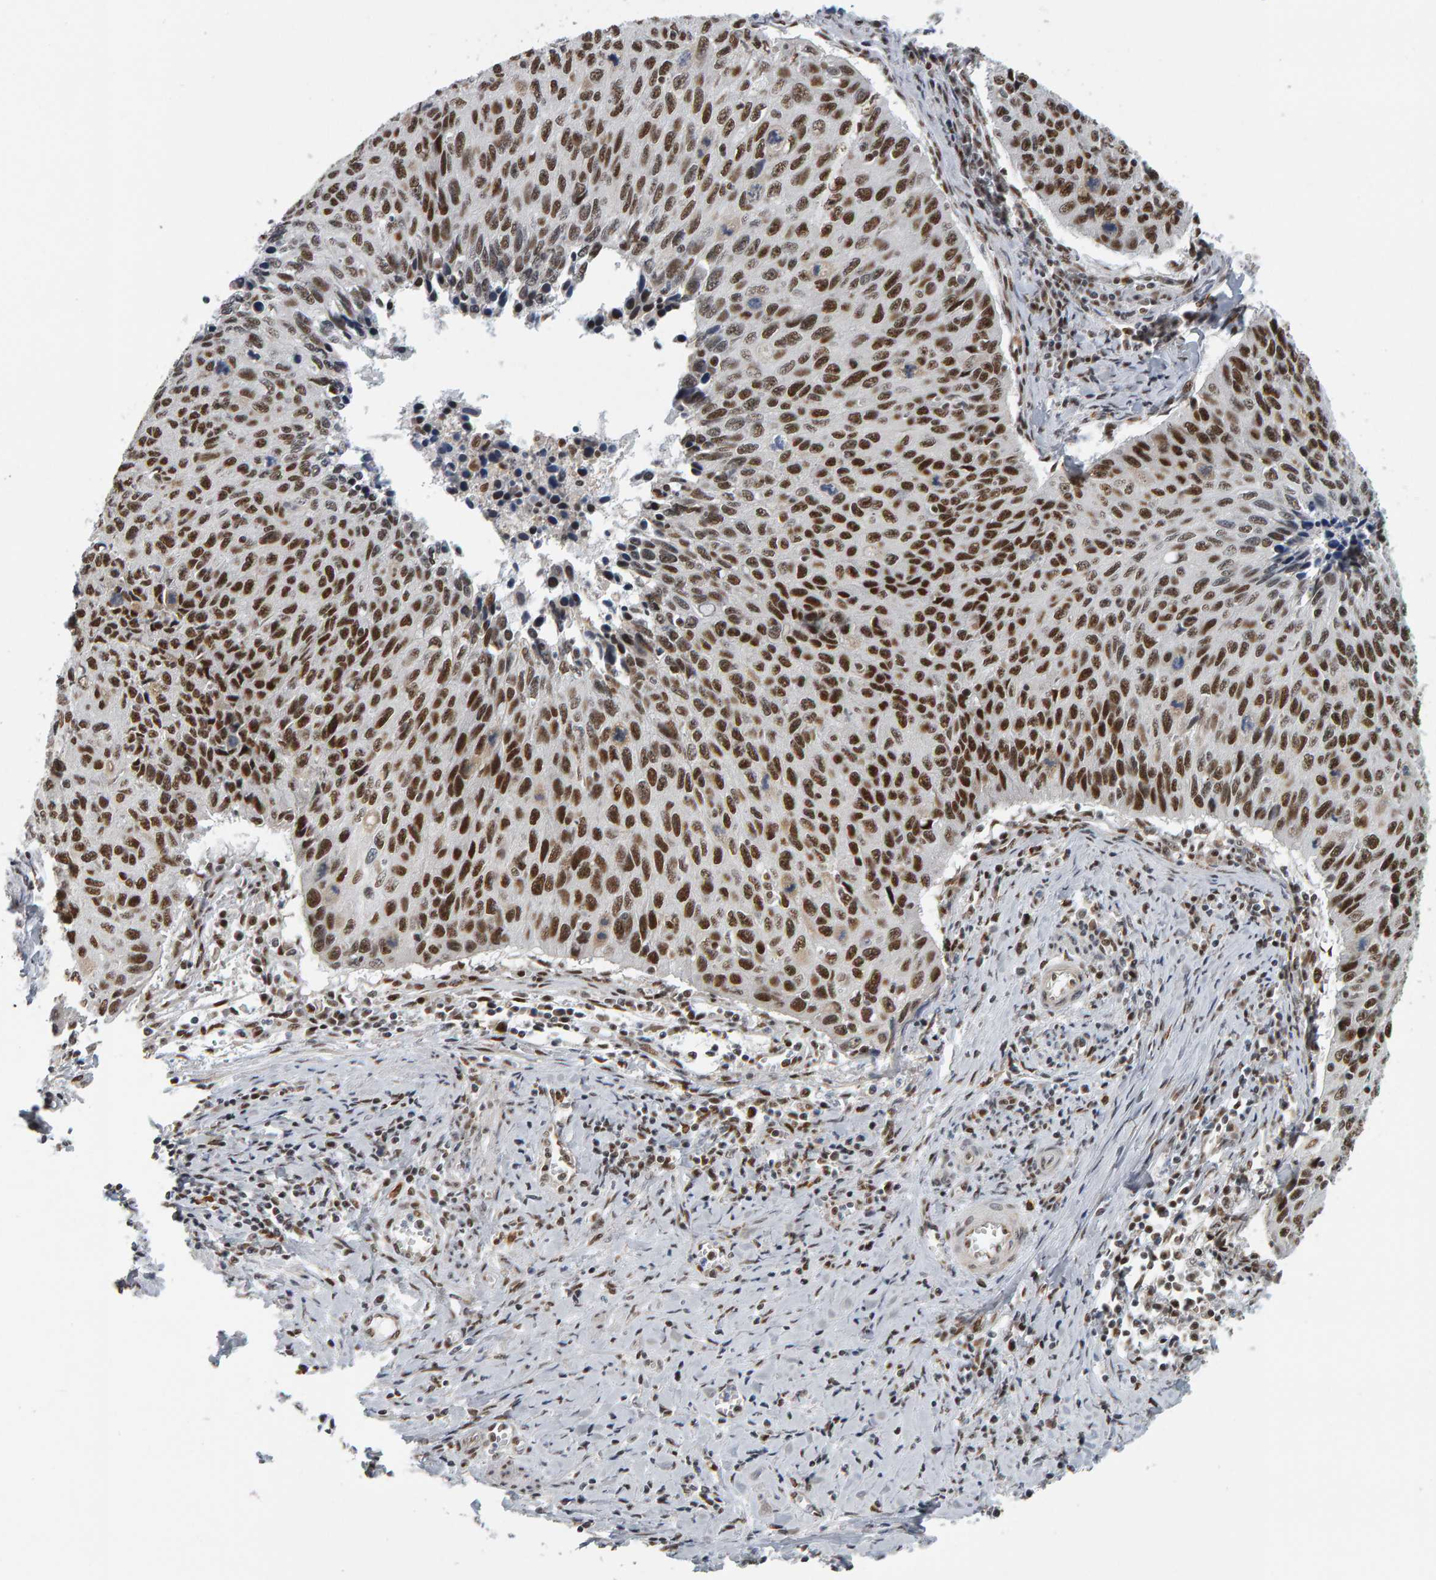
{"staining": {"intensity": "strong", "quantity": ">75%", "location": "nuclear"}, "tissue": "cervical cancer", "cell_type": "Tumor cells", "image_type": "cancer", "snomed": [{"axis": "morphology", "description": "Squamous cell carcinoma, NOS"}, {"axis": "topography", "description": "Cervix"}], "caption": "There is high levels of strong nuclear positivity in tumor cells of cervical cancer, as demonstrated by immunohistochemical staining (brown color).", "gene": "ATF7IP", "patient": {"sex": "female", "age": 53}}